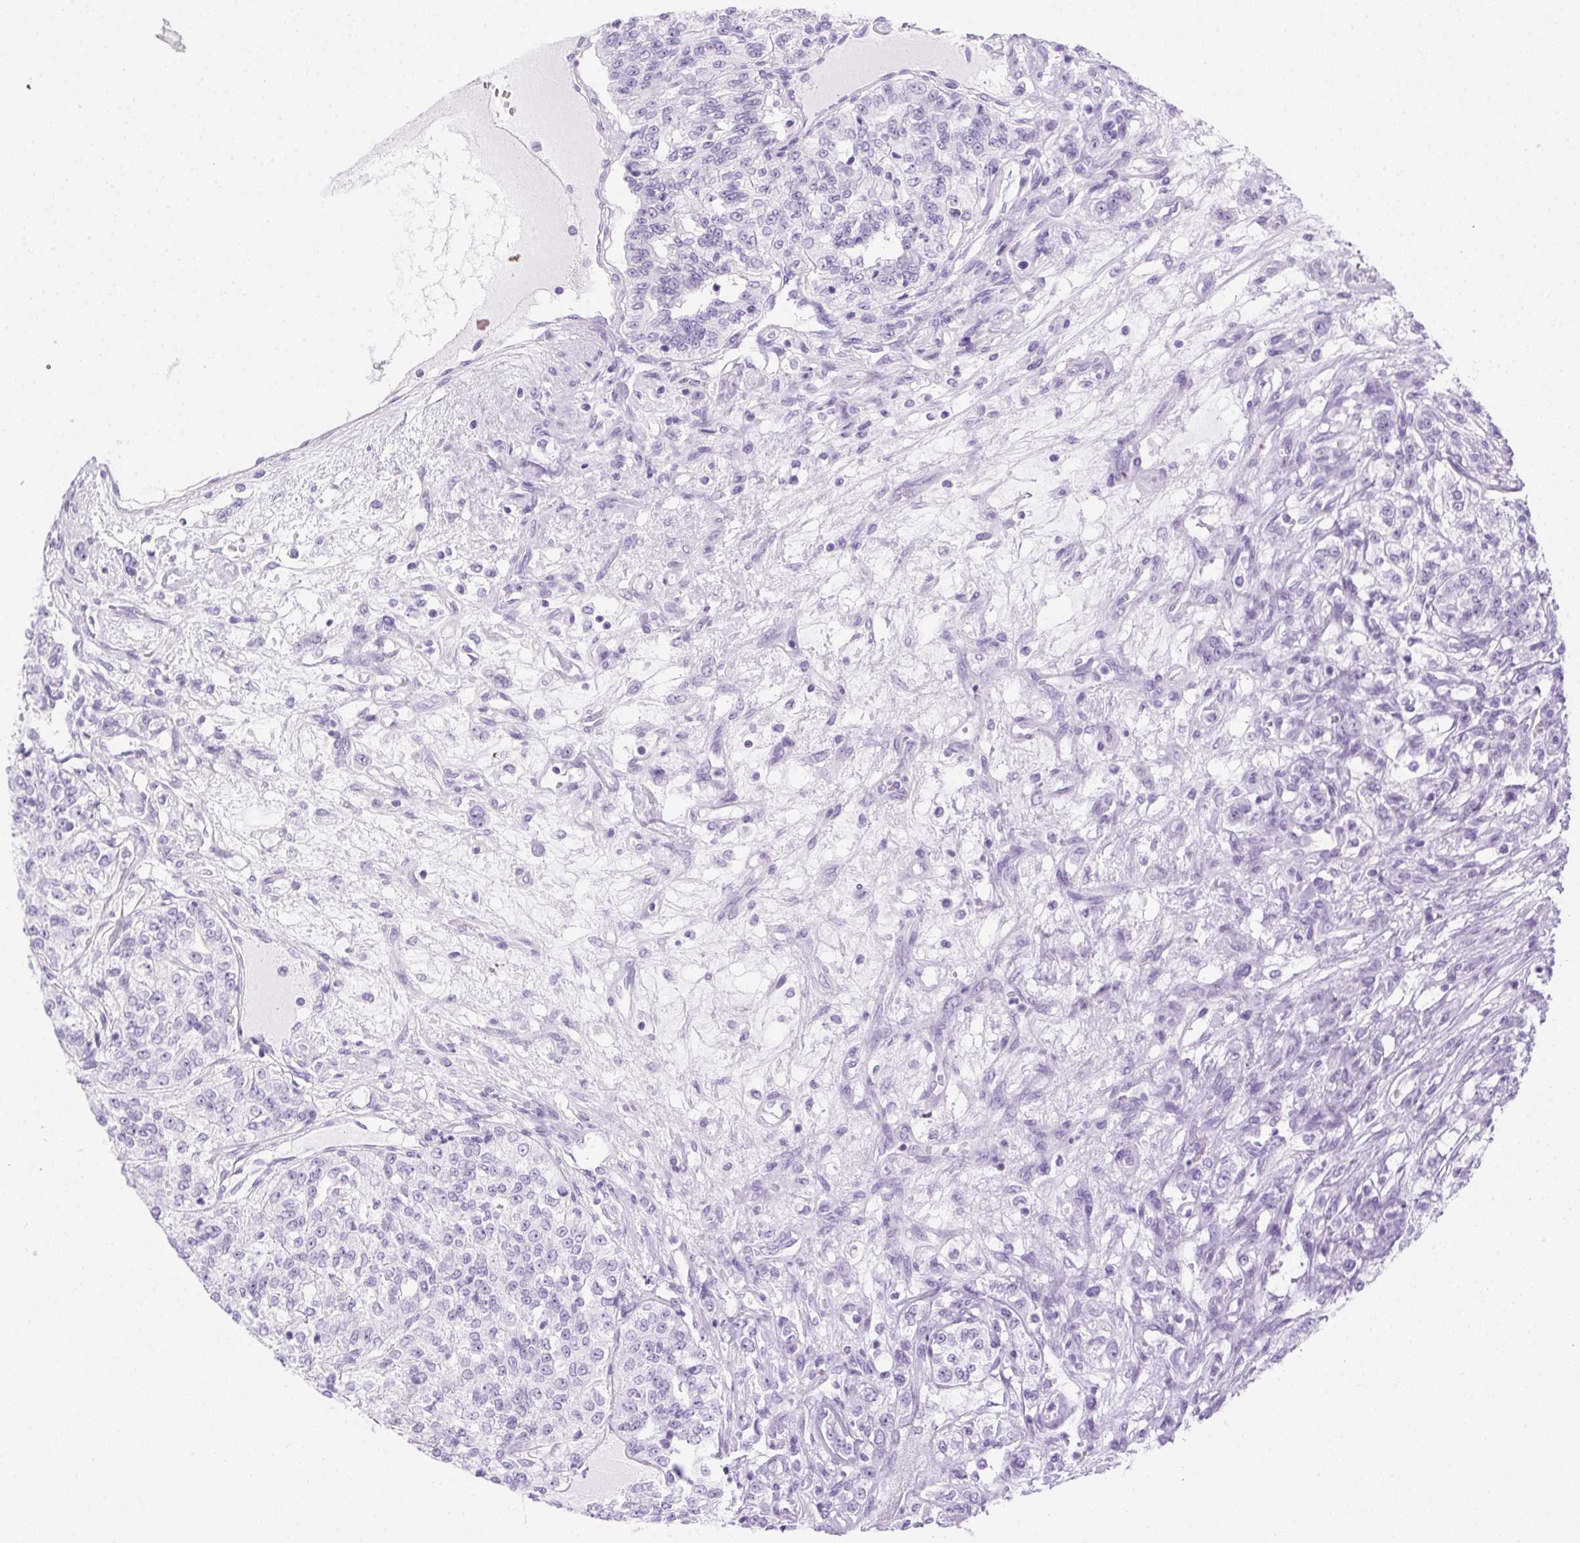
{"staining": {"intensity": "negative", "quantity": "none", "location": "none"}, "tissue": "renal cancer", "cell_type": "Tumor cells", "image_type": "cancer", "snomed": [{"axis": "morphology", "description": "Adenocarcinoma, NOS"}, {"axis": "topography", "description": "Kidney"}], "caption": "Tumor cells show no significant staining in renal cancer.", "gene": "SPACA5B", "patient": {"sex": "female", "age": 63}}